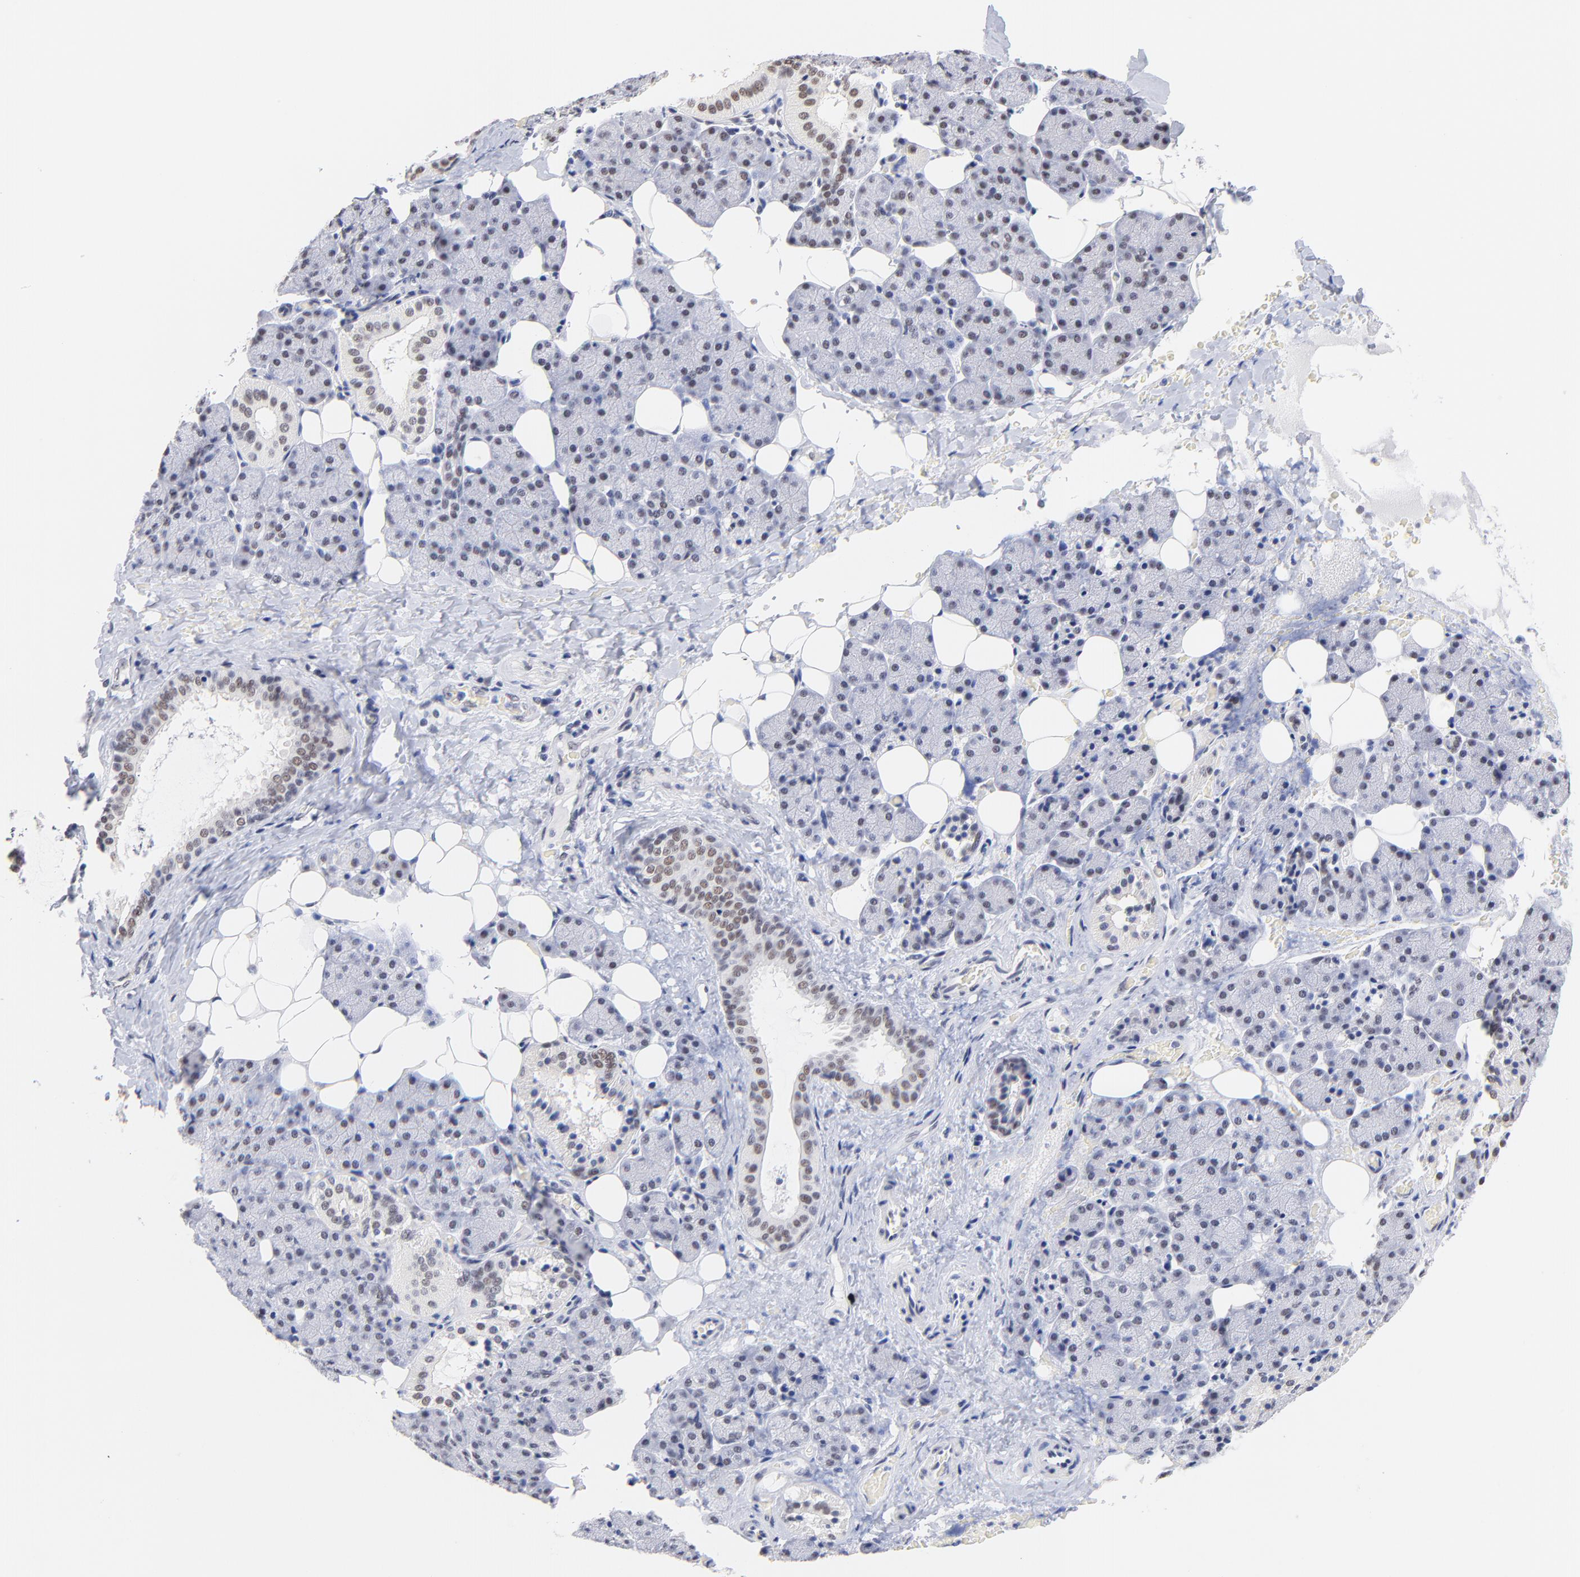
{"staining": {"intensity": "weak", "quantity": "25%-75%", "location": "nuclear"}, "tissue": "salivary gland", "cell_type": "Glandular cells", "image_type": "normal", "snomed": [{"axis": "morphology", "description": "Normal tissue, NOS"}, {"axis": "topography", "description": "Lymph node"}, {"axis": "topography", "description": "Salivary gland"}], "caption": "Protein expression analysis of benign human salivary gland reveals weak nuclear positivity in approximately 25%-75% of glandular cells. Using DAB (3,3'-diaminobenzidine) (brown) and hematoxylin (blue) stains, captured at high magnification using brightfield microscopy.", "gene": "ZNF74", "patient": {"sex": "male", "age": 8}}